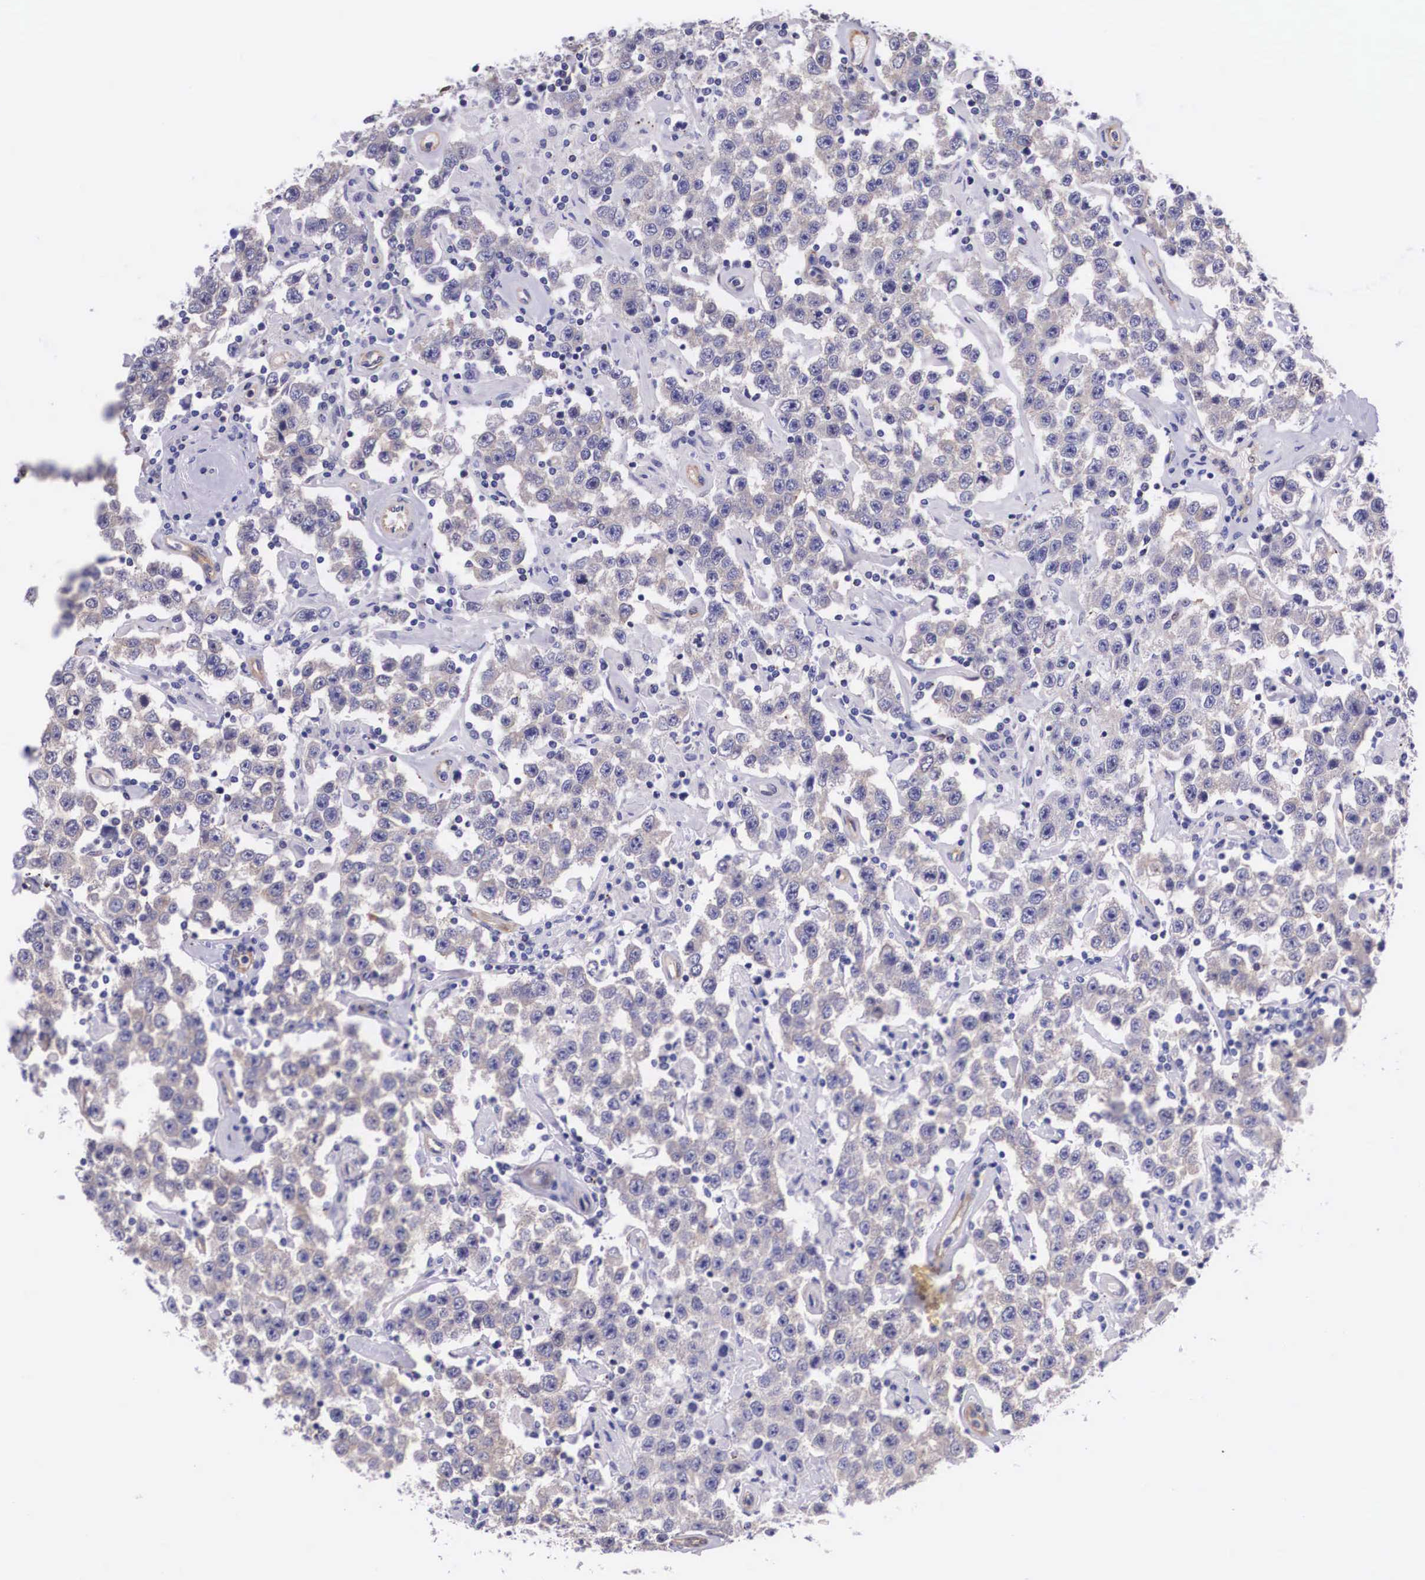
{"staining": {"intensity": "weak", "quantity": "25%-75%", "location": "cytoplasmic/membranous"}, "tissue": "testis cancer", "cell_type": "Tumor cells", "image_type": "cancer", "snomed": [{"axis": "morphology", "description": "Seminoma, NOS"}, {"axis": "topography", "description": "Testis"}], "caption": "Tumor cells reveal low levels of weak cytoplasmic/membranous positivity in approximately 25%-75% of cells in testis cancer. (IHC, brightfield microscopy, high magnification).", "gene": "BCAR1", "patient": {"sex": "male", "age": 52}}